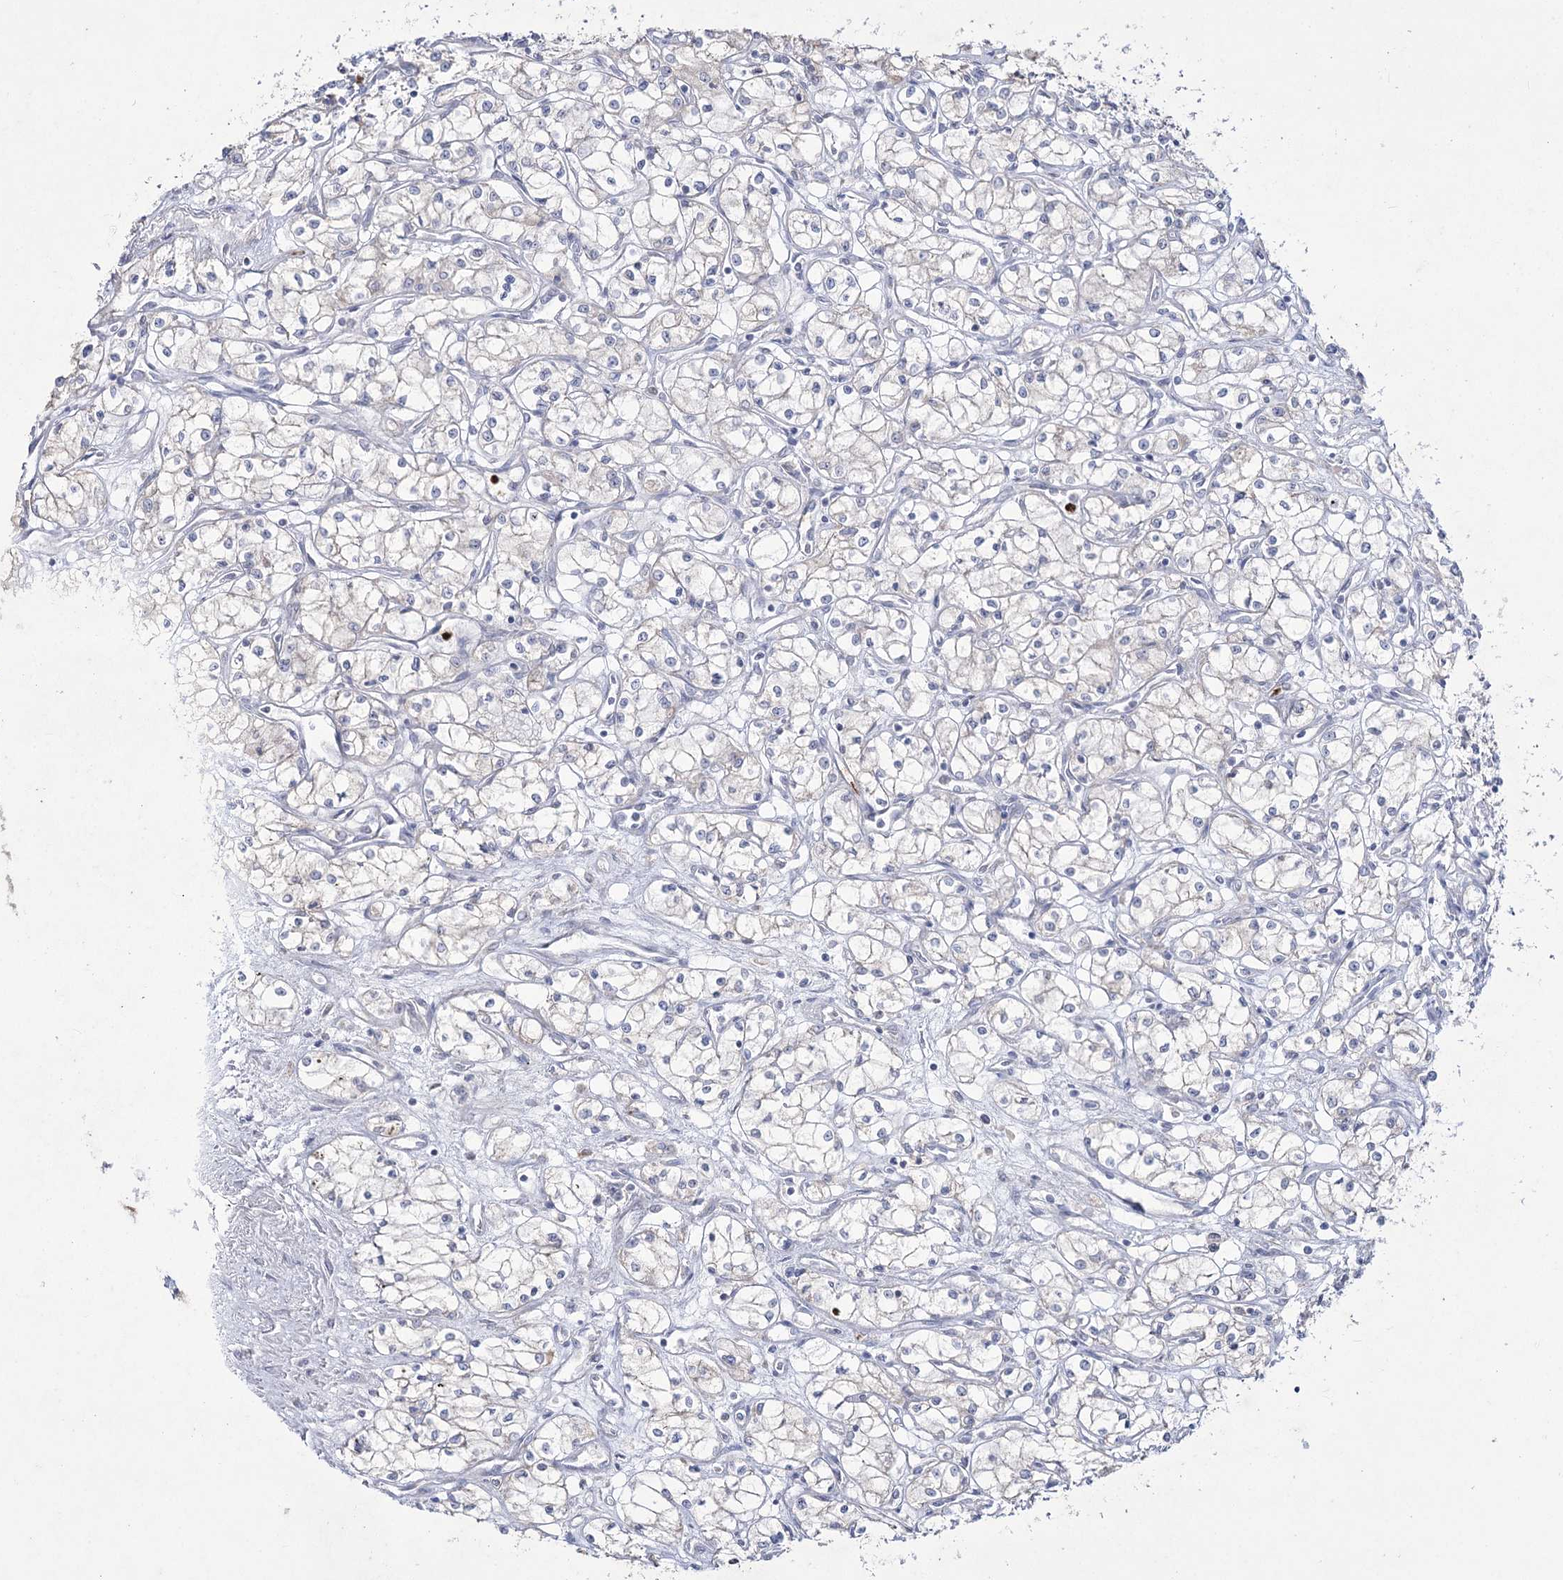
{"staining": {"intensity": "negative", "quantity": "none", "location": "none"}, "tissue": "renal cancer", "cell_type": "Tumor cells", "image_type": "cancer", "snomed": [{"axis": "morphology", "description": "Adenocarcinoma, NOS"}, {"axis": "topography", "description": "Kidney"}], "caption": "This is a image of IHC staining of renal cancer (adenocarcinoma), which shows no staining in tumor cells.", "gene": "NIPAL4", "patient": {"sex": "male", "age": 59}}